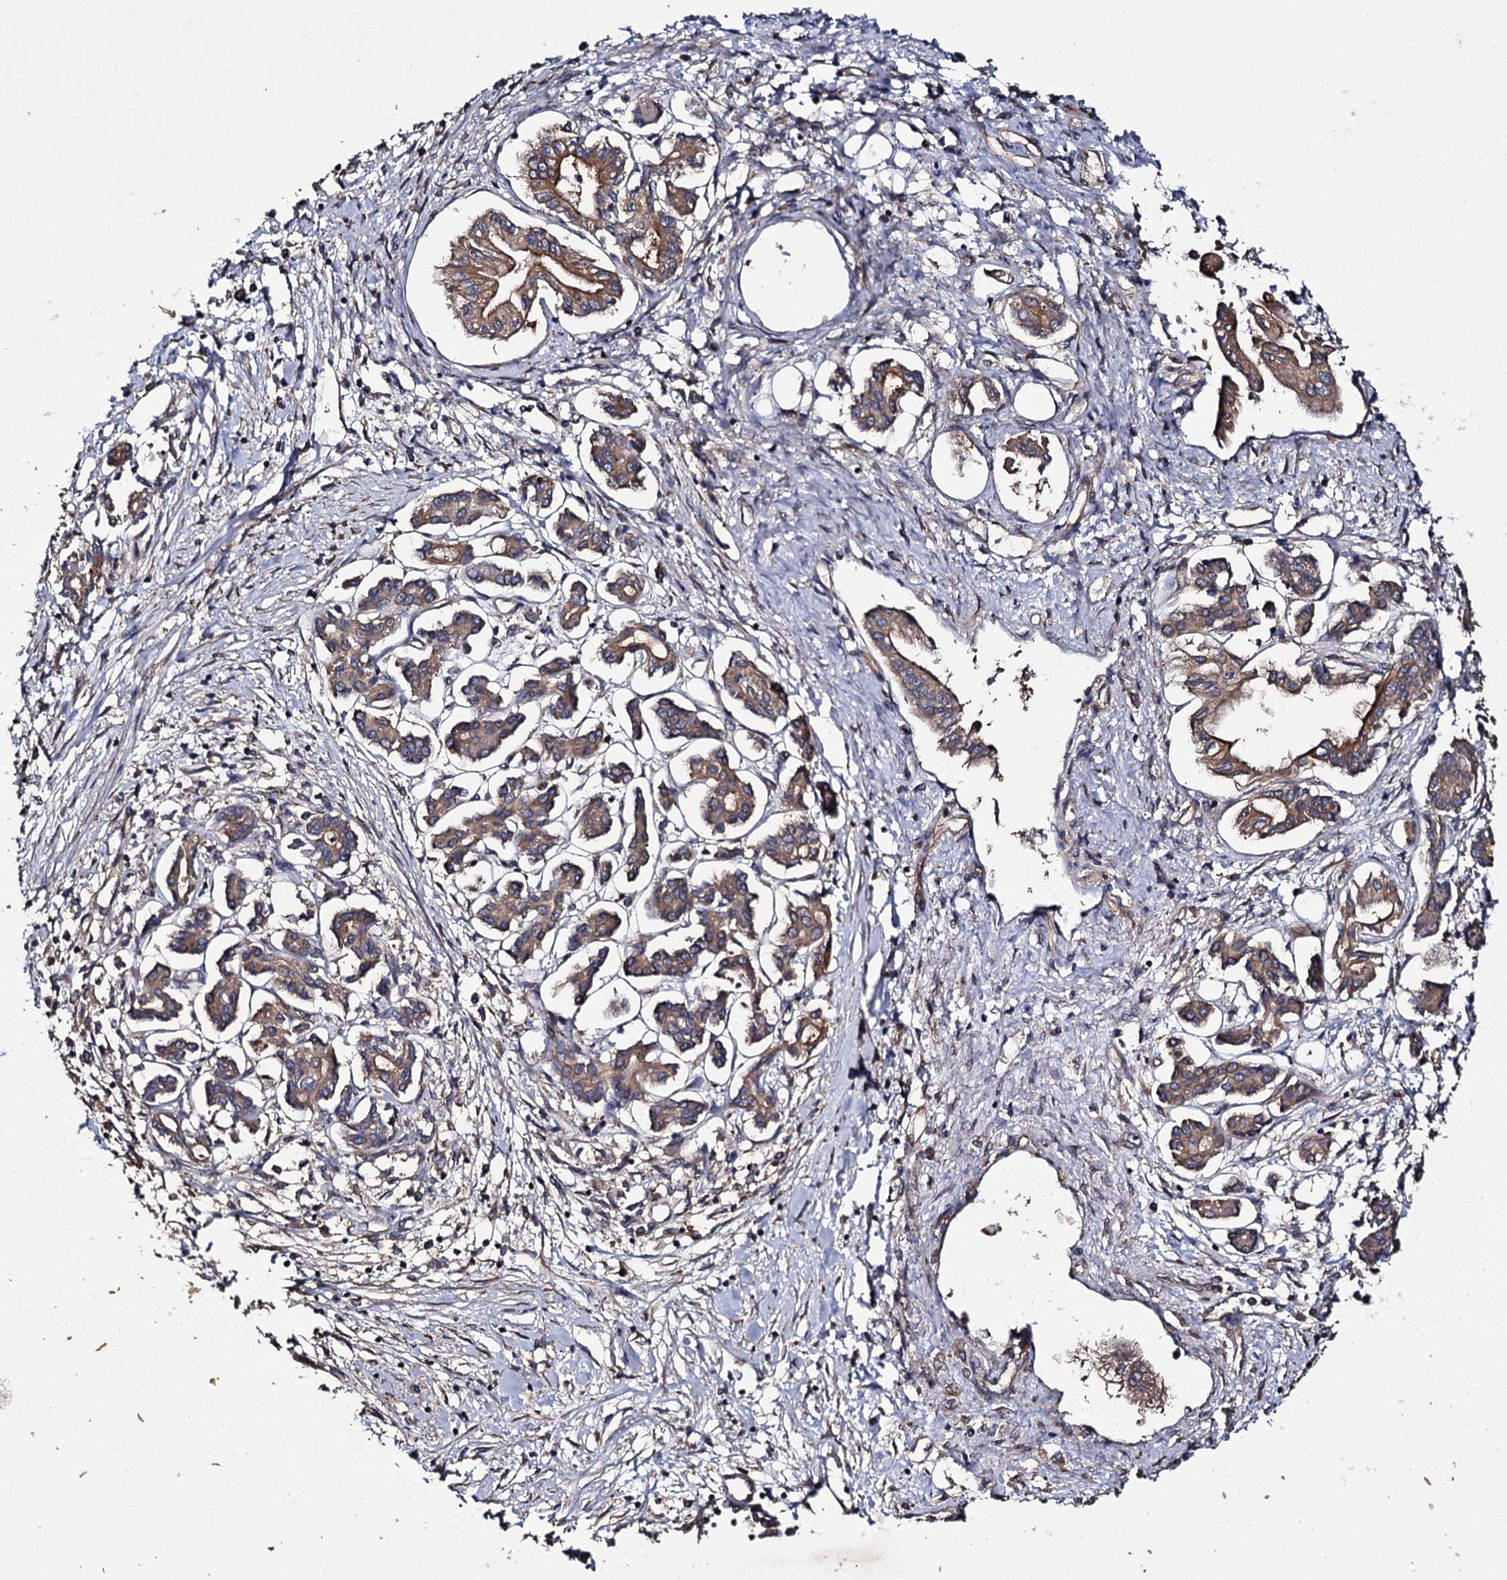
{"staining": {"intensity": "moderate", "quantity": ">75%", "location": "cytoplasmic/membranous"}, "tissue": "pancreatic cancer", "cell_type": "Tumor cells", "image_type": "cancer", "snomed": [{"axis": "morphology", "description": "Adenocarcinoma, NOS"}, {"axis": "topography", "description": "Pancreas"}], "caption": "Immunohistochemistry of pancreatic adenocarcinoma shows medium levels of moderate cytoplasmic/membranous positivity in approximately >75% of tumor cells.", "gene": "TTC23", "patient": {"sex": "female", "age": 50}}